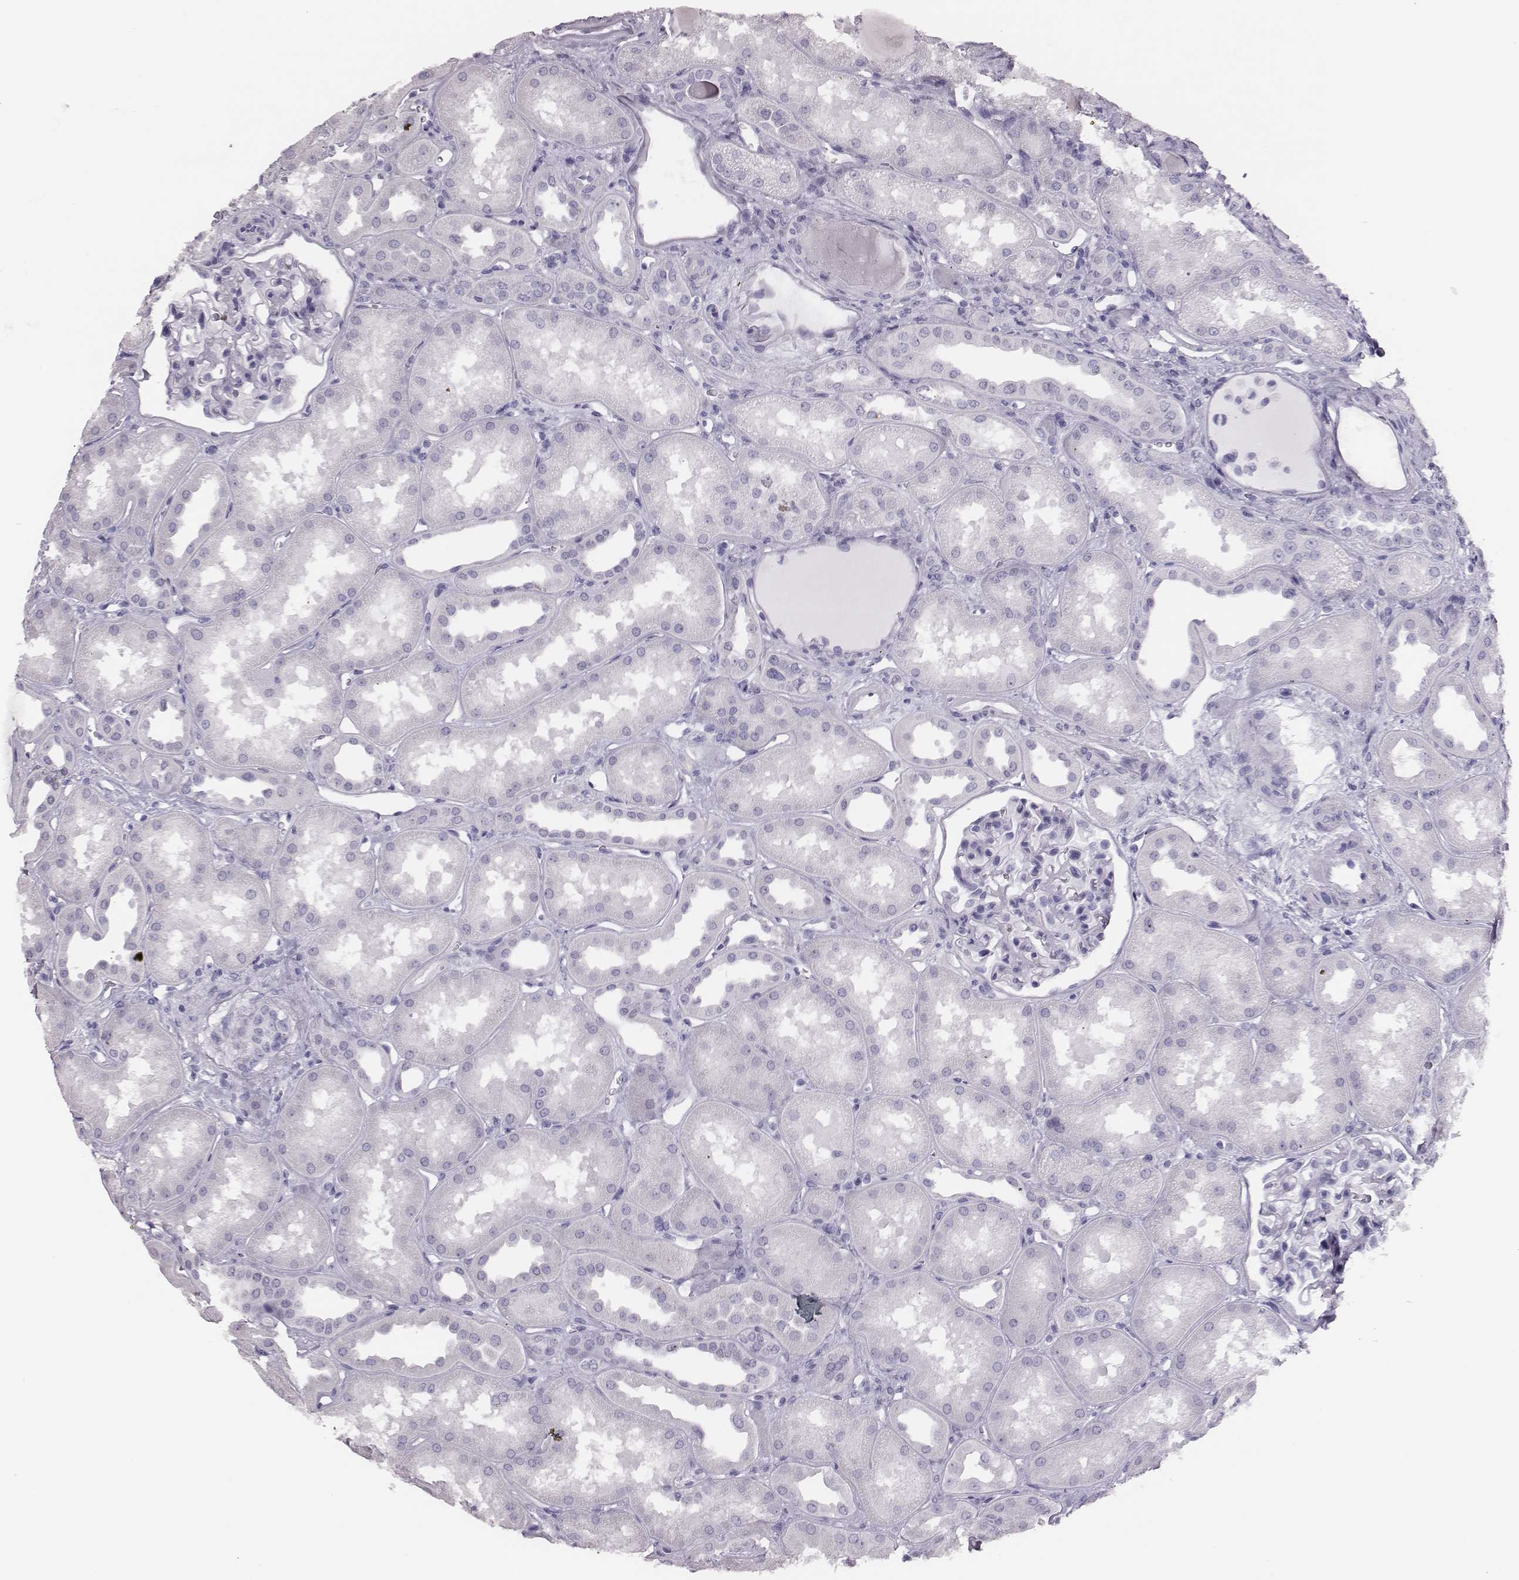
{"staining": {"intensity": "negative", "quantity": "none", "location": "none"}, "tissue": "kidney", "cell_type": "Cells in glomeruli", "image_type": "normal", "snomed": [{"axis": "morphology", "description": "Normal tissue, NOS"}, {"axis": "topography", "description": "Kidney"}], "caption": "High magnification brightfield microscopy of unremarkable kidney stained with DAB (3,3'-diaminobenzidine) (brown) and counterstained with hematoxylin (blue): cells in glomeruli show no significant positivity.", "gene": "H1", "patient": {"sex": "male", "age": 61}}